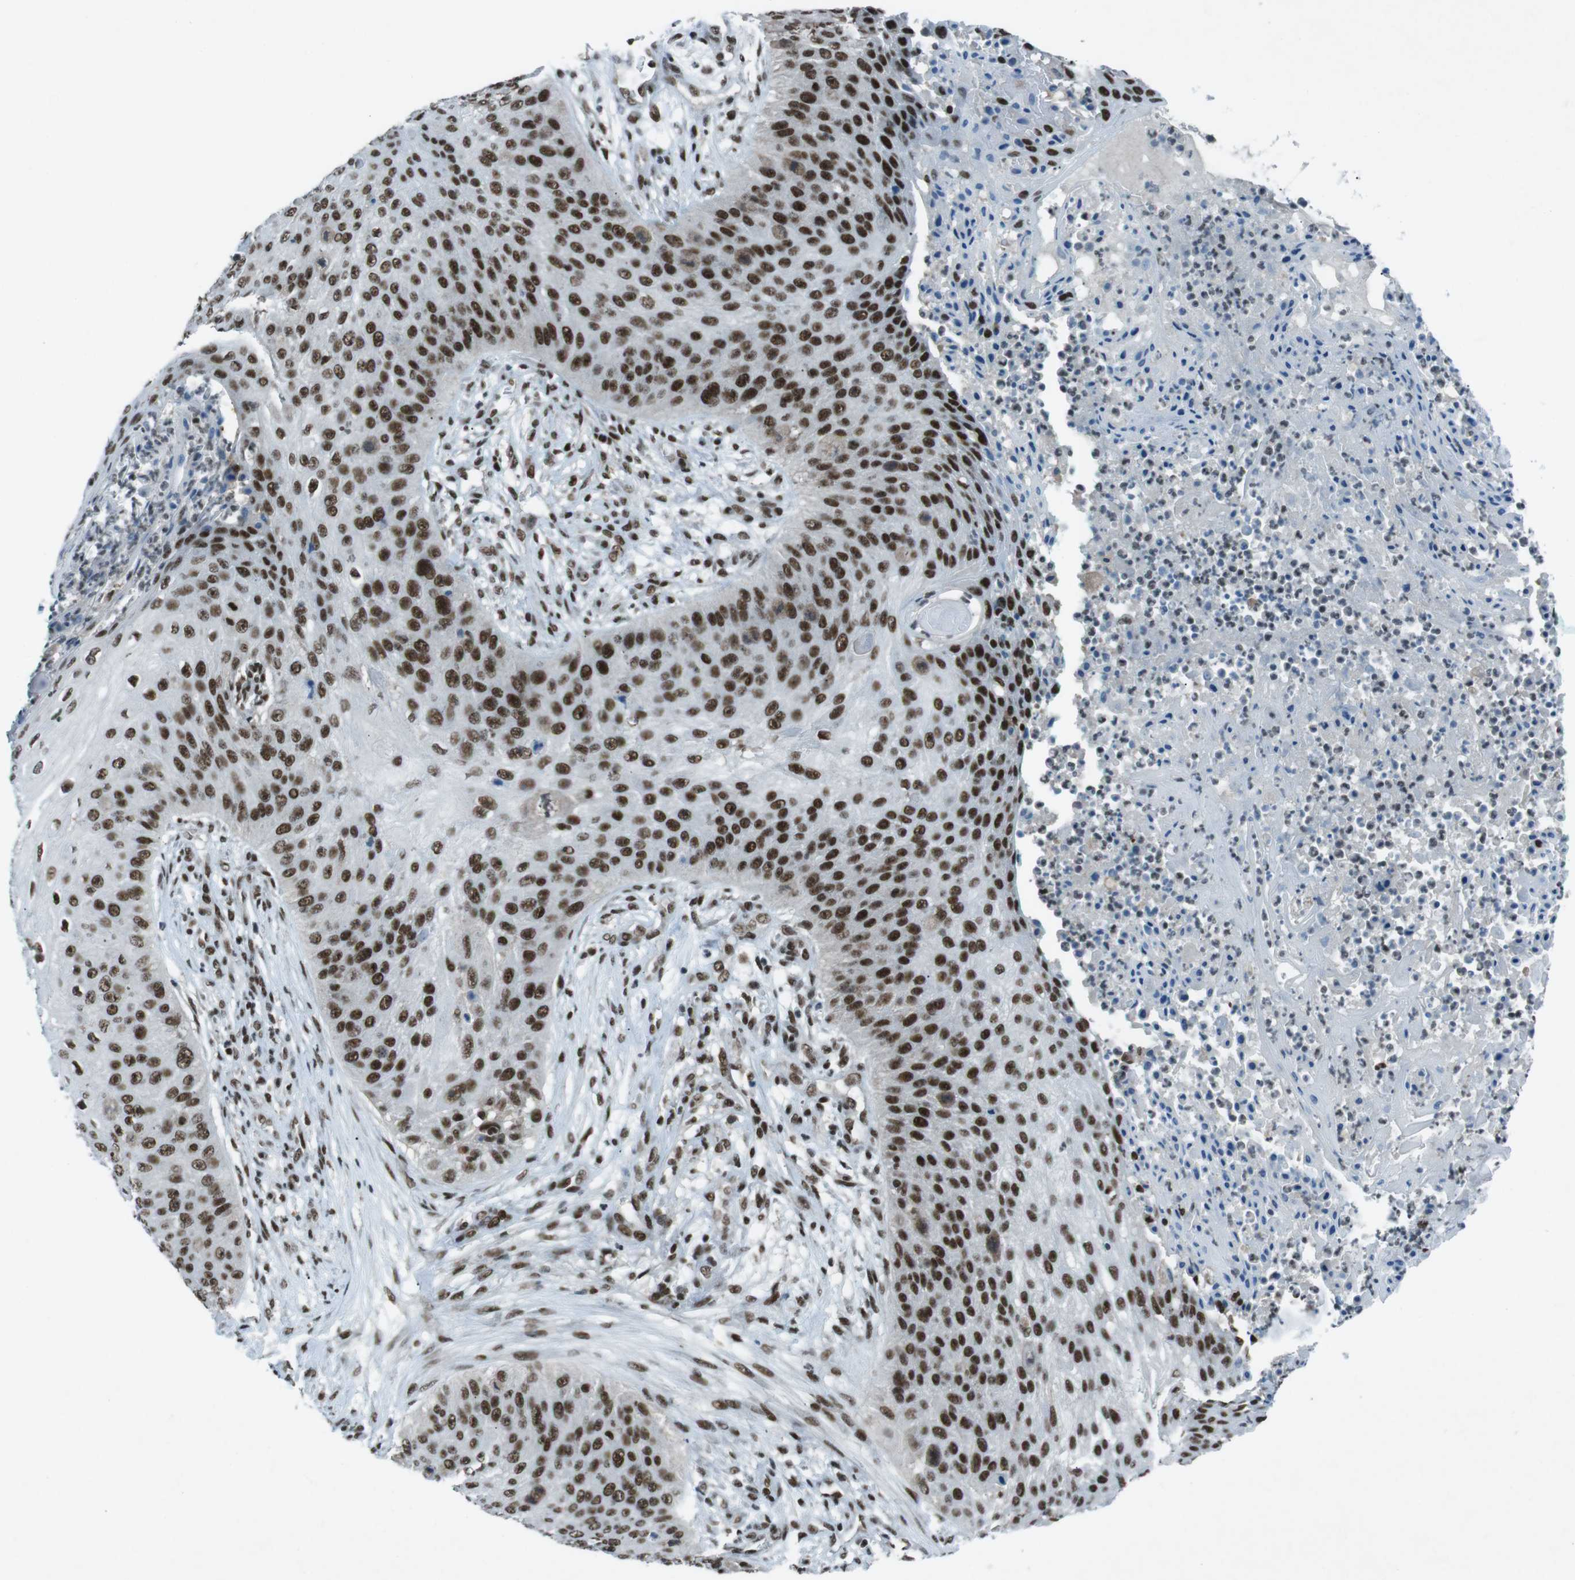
{"staining": {"intensity": "strong", "quantity": ">75%", "location": "nuclear"}, "tissue": "skin cancer", "cell_type": "Tumor cells", "image_type": "cancer", "snomed": [{"axis": "morphology", "description": "Squamous cell carcinoma, NOS"}, {"axis": "topography", "description": "Skin"}], "caption": "About >75% of tumor cells in skin squamous cell carcinoma display strong nuclear protein positivity as visualized by brown immunohistochemical staining.", "gene": "TAF1", "patient": {"sex": "female", "age": 80}}